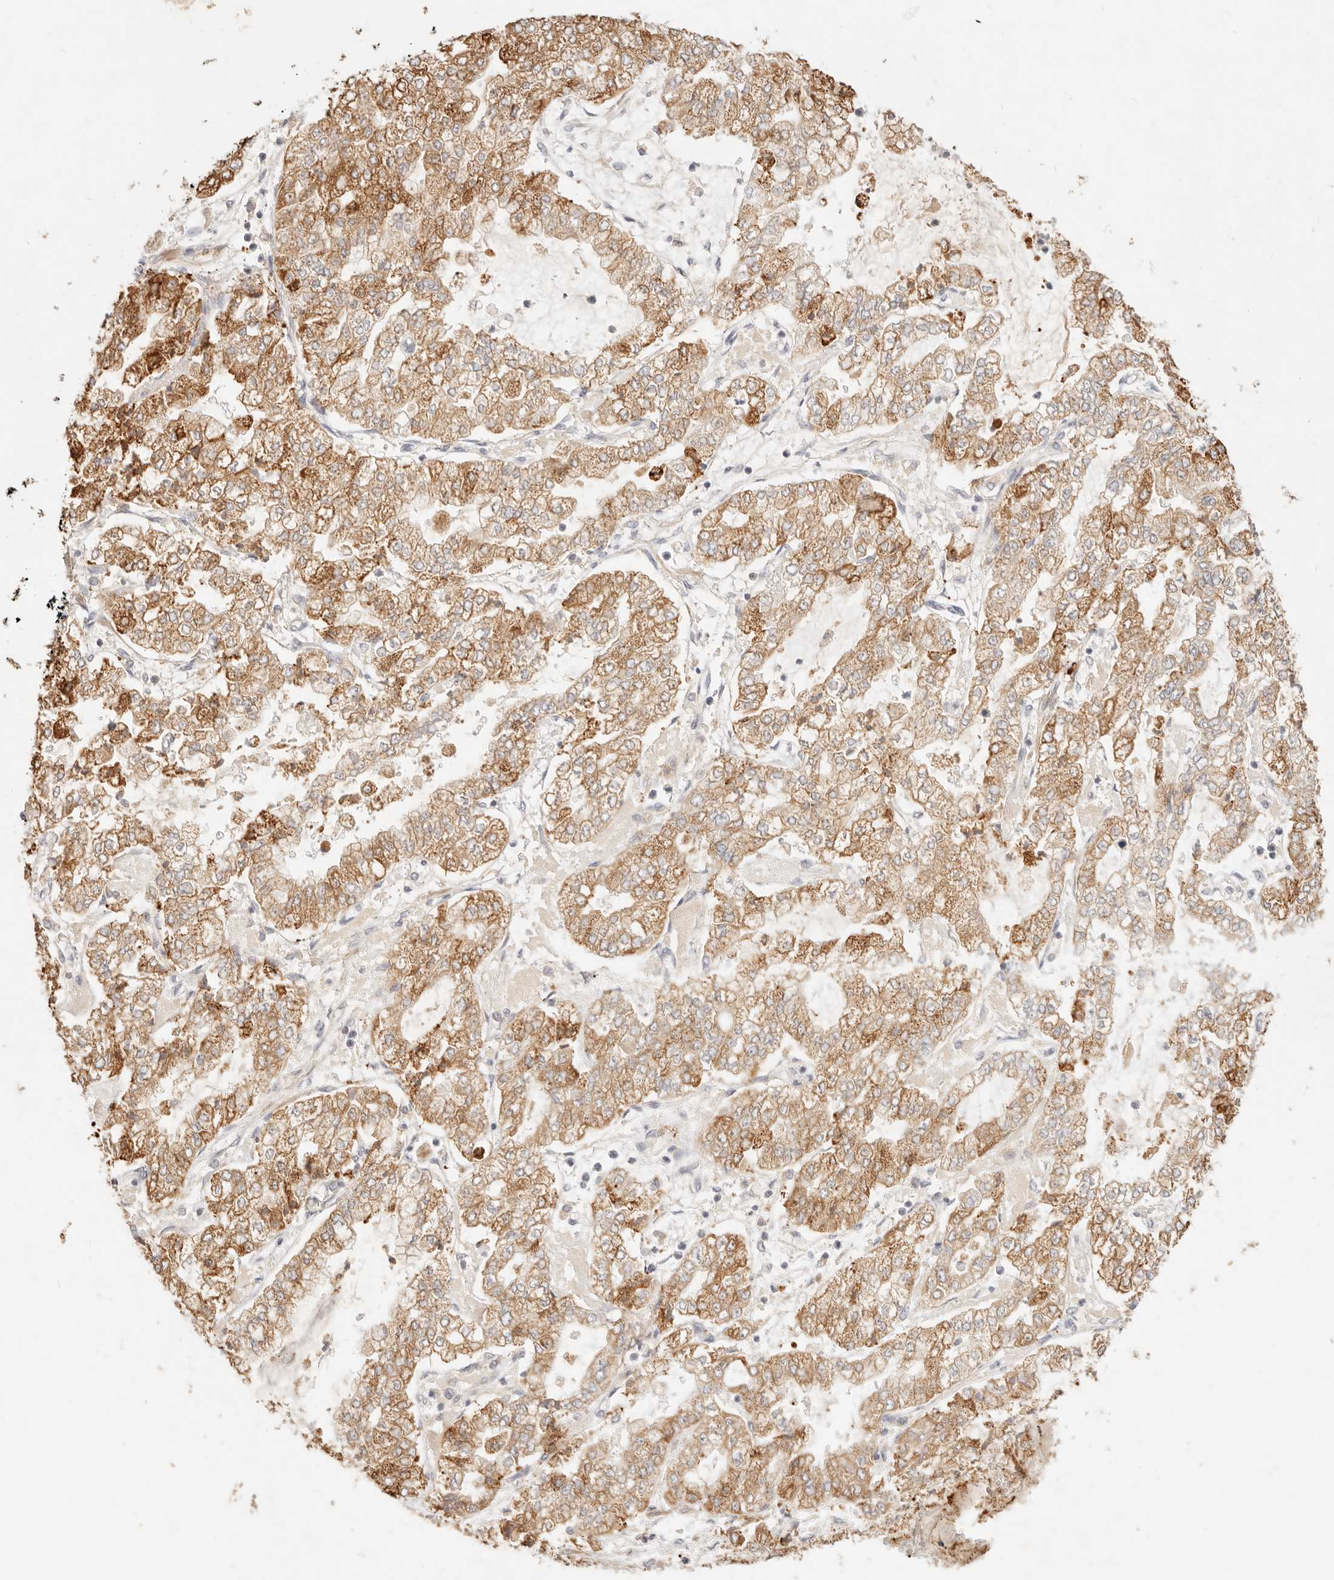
{"staining": {"intensity": "moderate", "quantity": ">75%", "location": "cytoplasmic/membranous"}, "tissue": "stomach cancer", "cell_type": "Tumor cells", "image_type": "cancer", "snomed": [{"axis": "morphology", "description": "Adenocarcinoma, NOS"}, {"axis": "topography", "description": "Stomach"}], "caption": "Stomach adenocarcinoma stained for a protein reveals moderate cytoplasmic/membranous positivity in tumor cells.", "gene": "RUBCNL", "patient": {"sex": "male", "age": 76}}